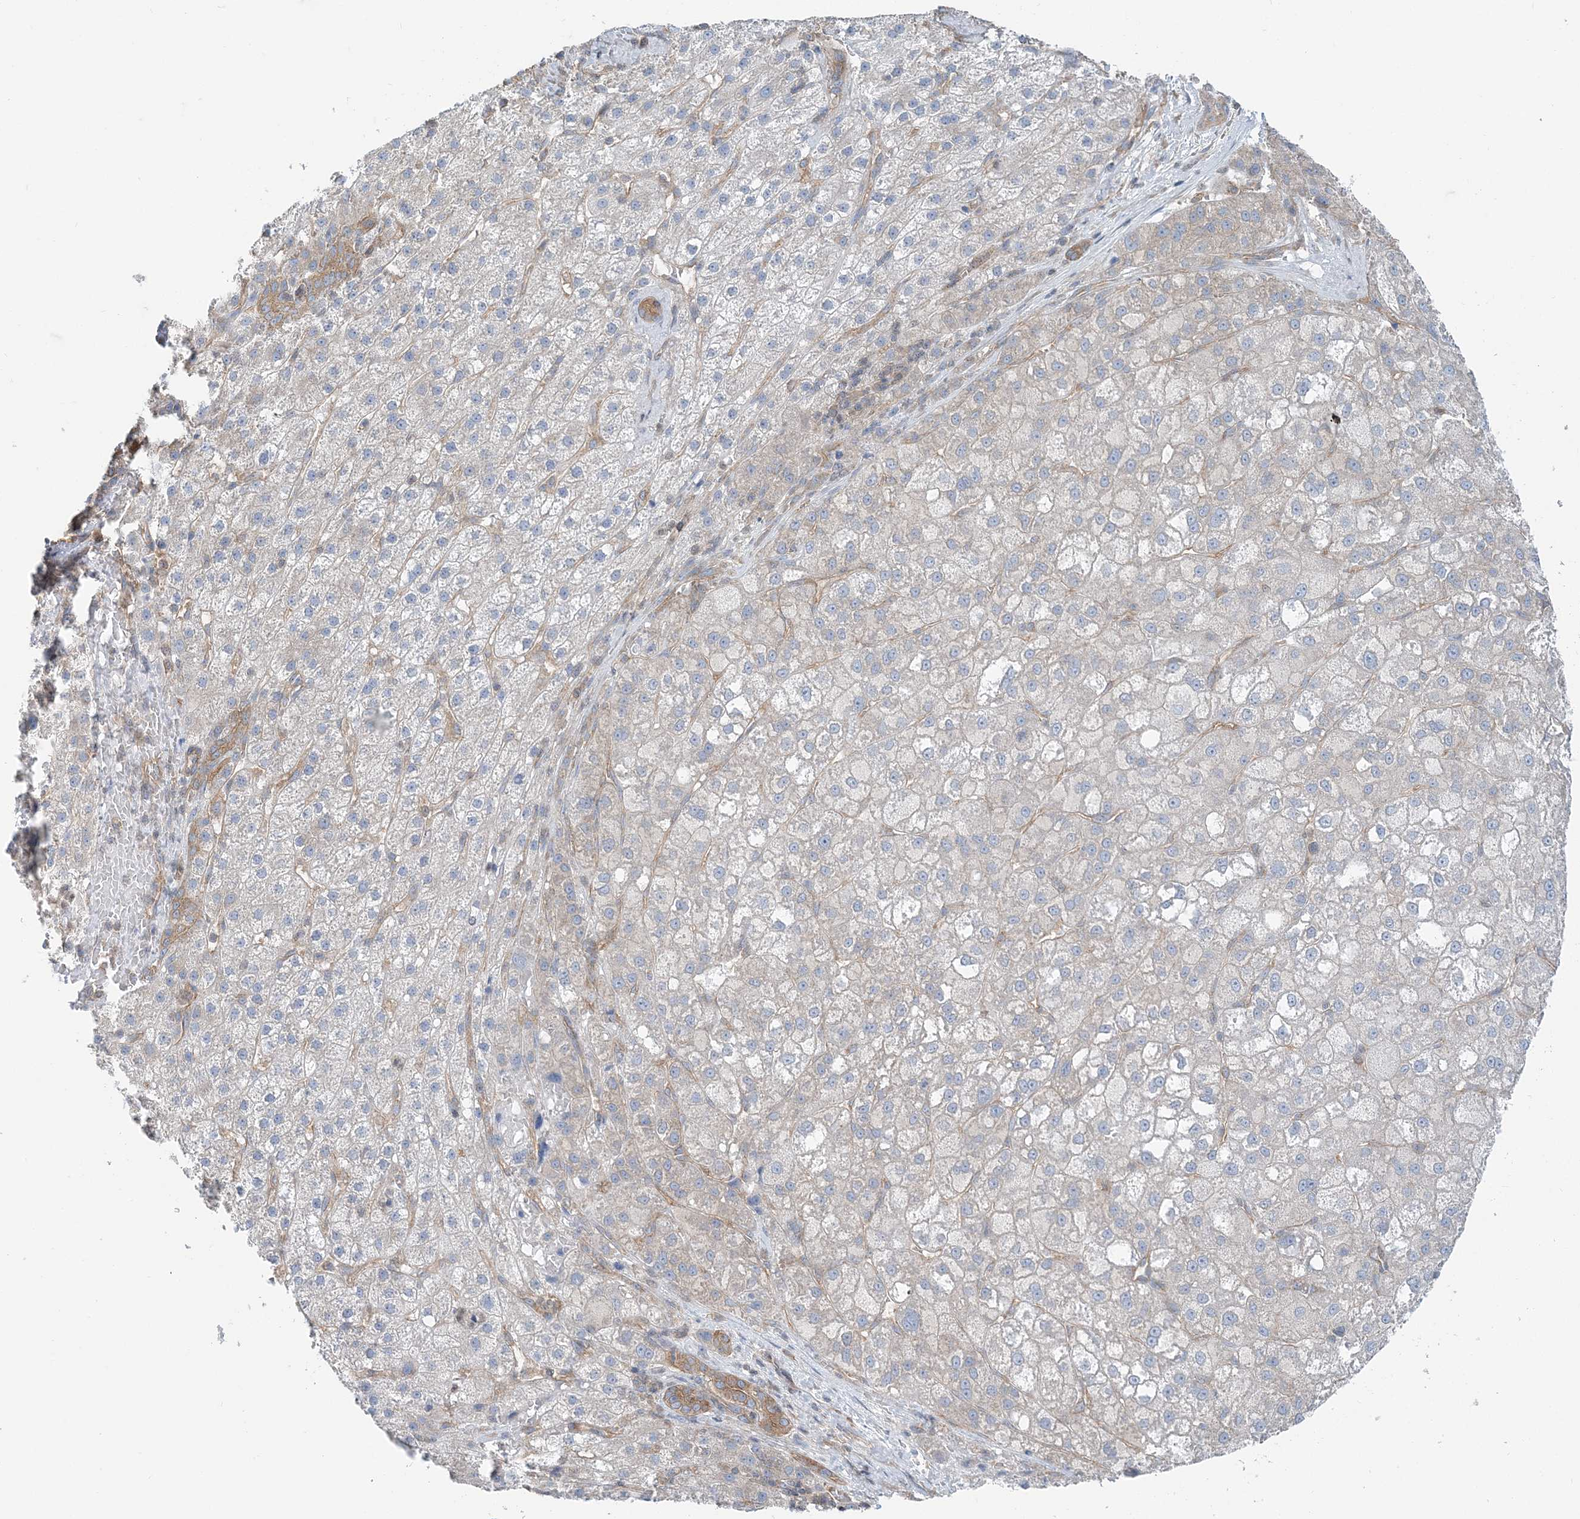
{"staining": {"intensity": "negative", "quantity": "none", "location": "none"}, "tissue": "liver cancer", "cell_type": "Tumor cells", "image_type": "cancer", "snomed": [{"axis": "morphology", "description": "Carcinoma, Hepatocellular, NOS"}, {"axis": "topography", "description": "Liver"}], "caption": "Immunohistochemistry image of neoplastic tissue: liver hepatocellular carcinoma stained with DAB (3,3'-diaminobenzidine) displays no significant protein positivity in tumor cells.", "gene": "MOB4", "patient": {"sex": "male", "age": 57}}